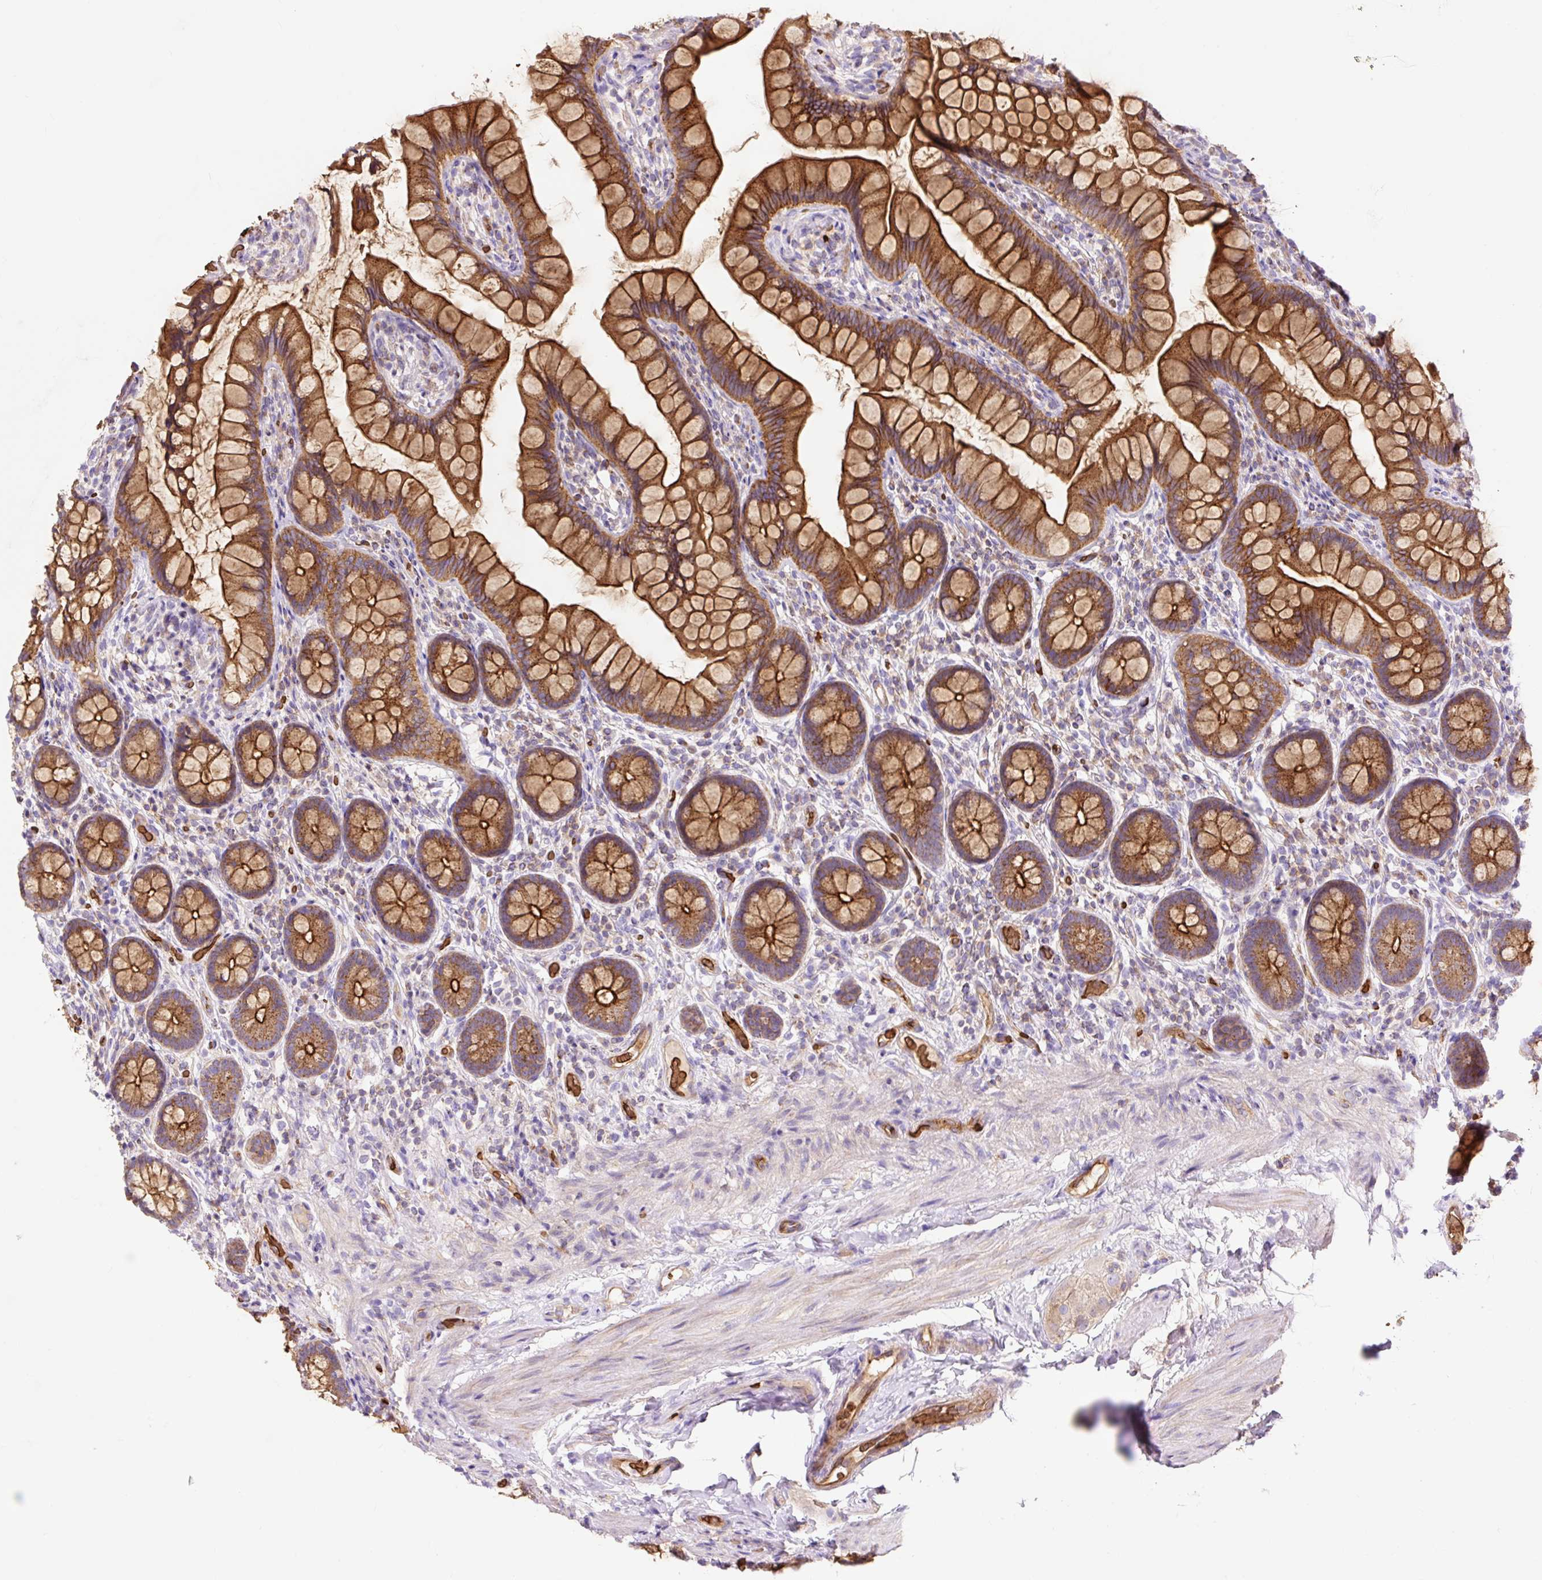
{"staining": {"intensity": "strong", "quantity": ">75%", "location": "cytoplasmic/membranous"}, "tissue": "small intestine", "cell_type": "Glandular cells", "image_type": "normal", "snomed": [{"axis": "morphology", "description": "Normal tissue, NOS"}, {"axis": "topography", "description": "Small intestine"}], "caption": "Immunohistochemical staining of benign human small intestine exhibits >75% levels of strong cytoplasmic/membranous protein staining in about >75% of glandular cells.", "gene": "HIP1R", "patient": {"sex": "male", "age": 70}}